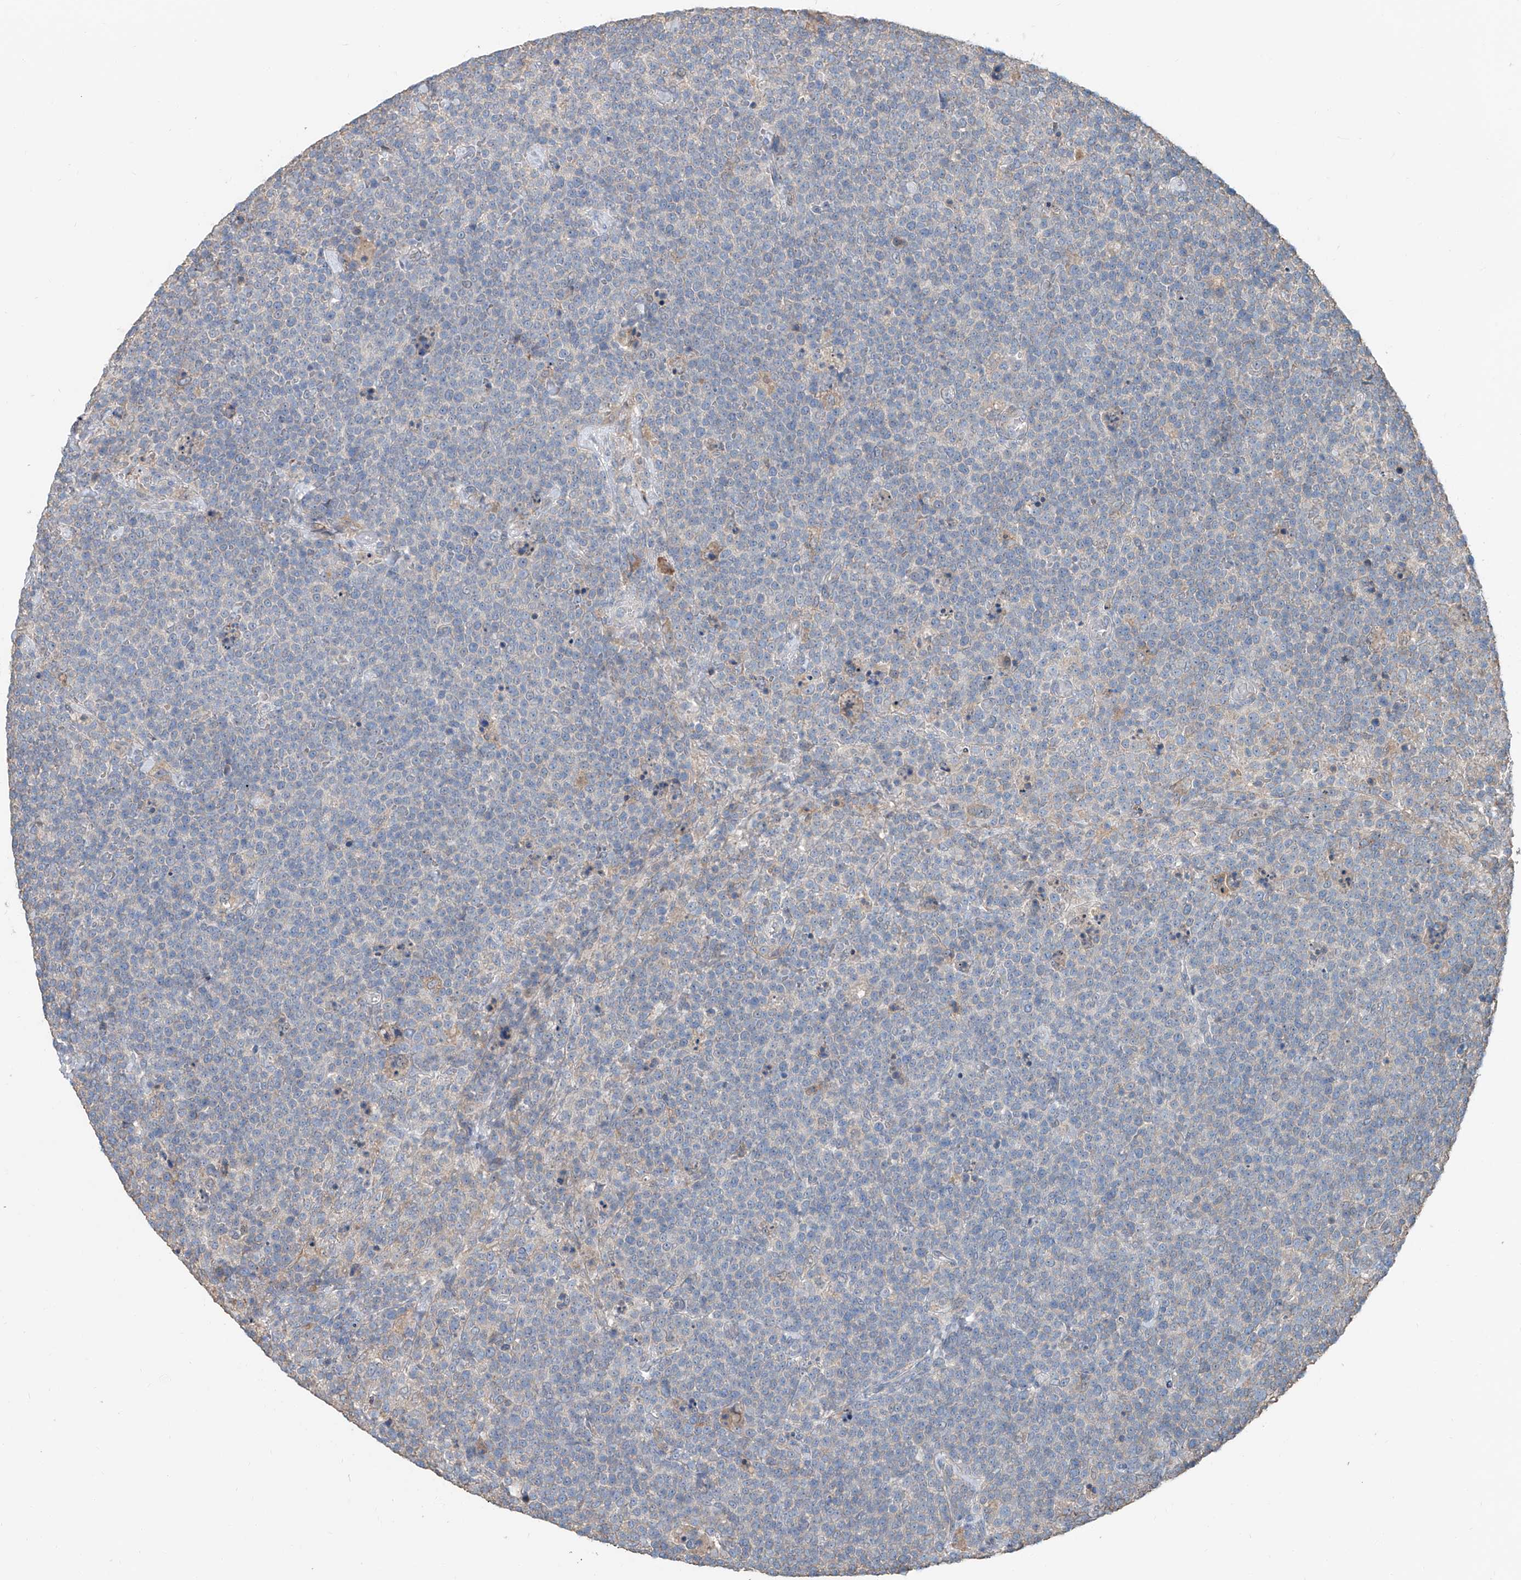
{"staining": {"intensity": "negative", "quantity": "none", "location": "none"}, "tissue": "lymphoma", "cell_type": "Tumor cells", "image_type": "cancer", "snomed": [{"axis": "morphology", "description": "Malignant lymphoma, non-Hodgkin's type, High grade"}, {"axis": "topography", "description": "Lymph node"}], "caption": "High magnification brightfield microscopy of malignant lymphoma, non-Hodgkin's type (high-grade) stained with DAB (3,3'-diaminobenzidine) (brown) and counterstained with hematoxylin (blue): tumor cells show no significant staining.", "gene": "KCNK10", "patient": {"sex": "male", "age": 61}}